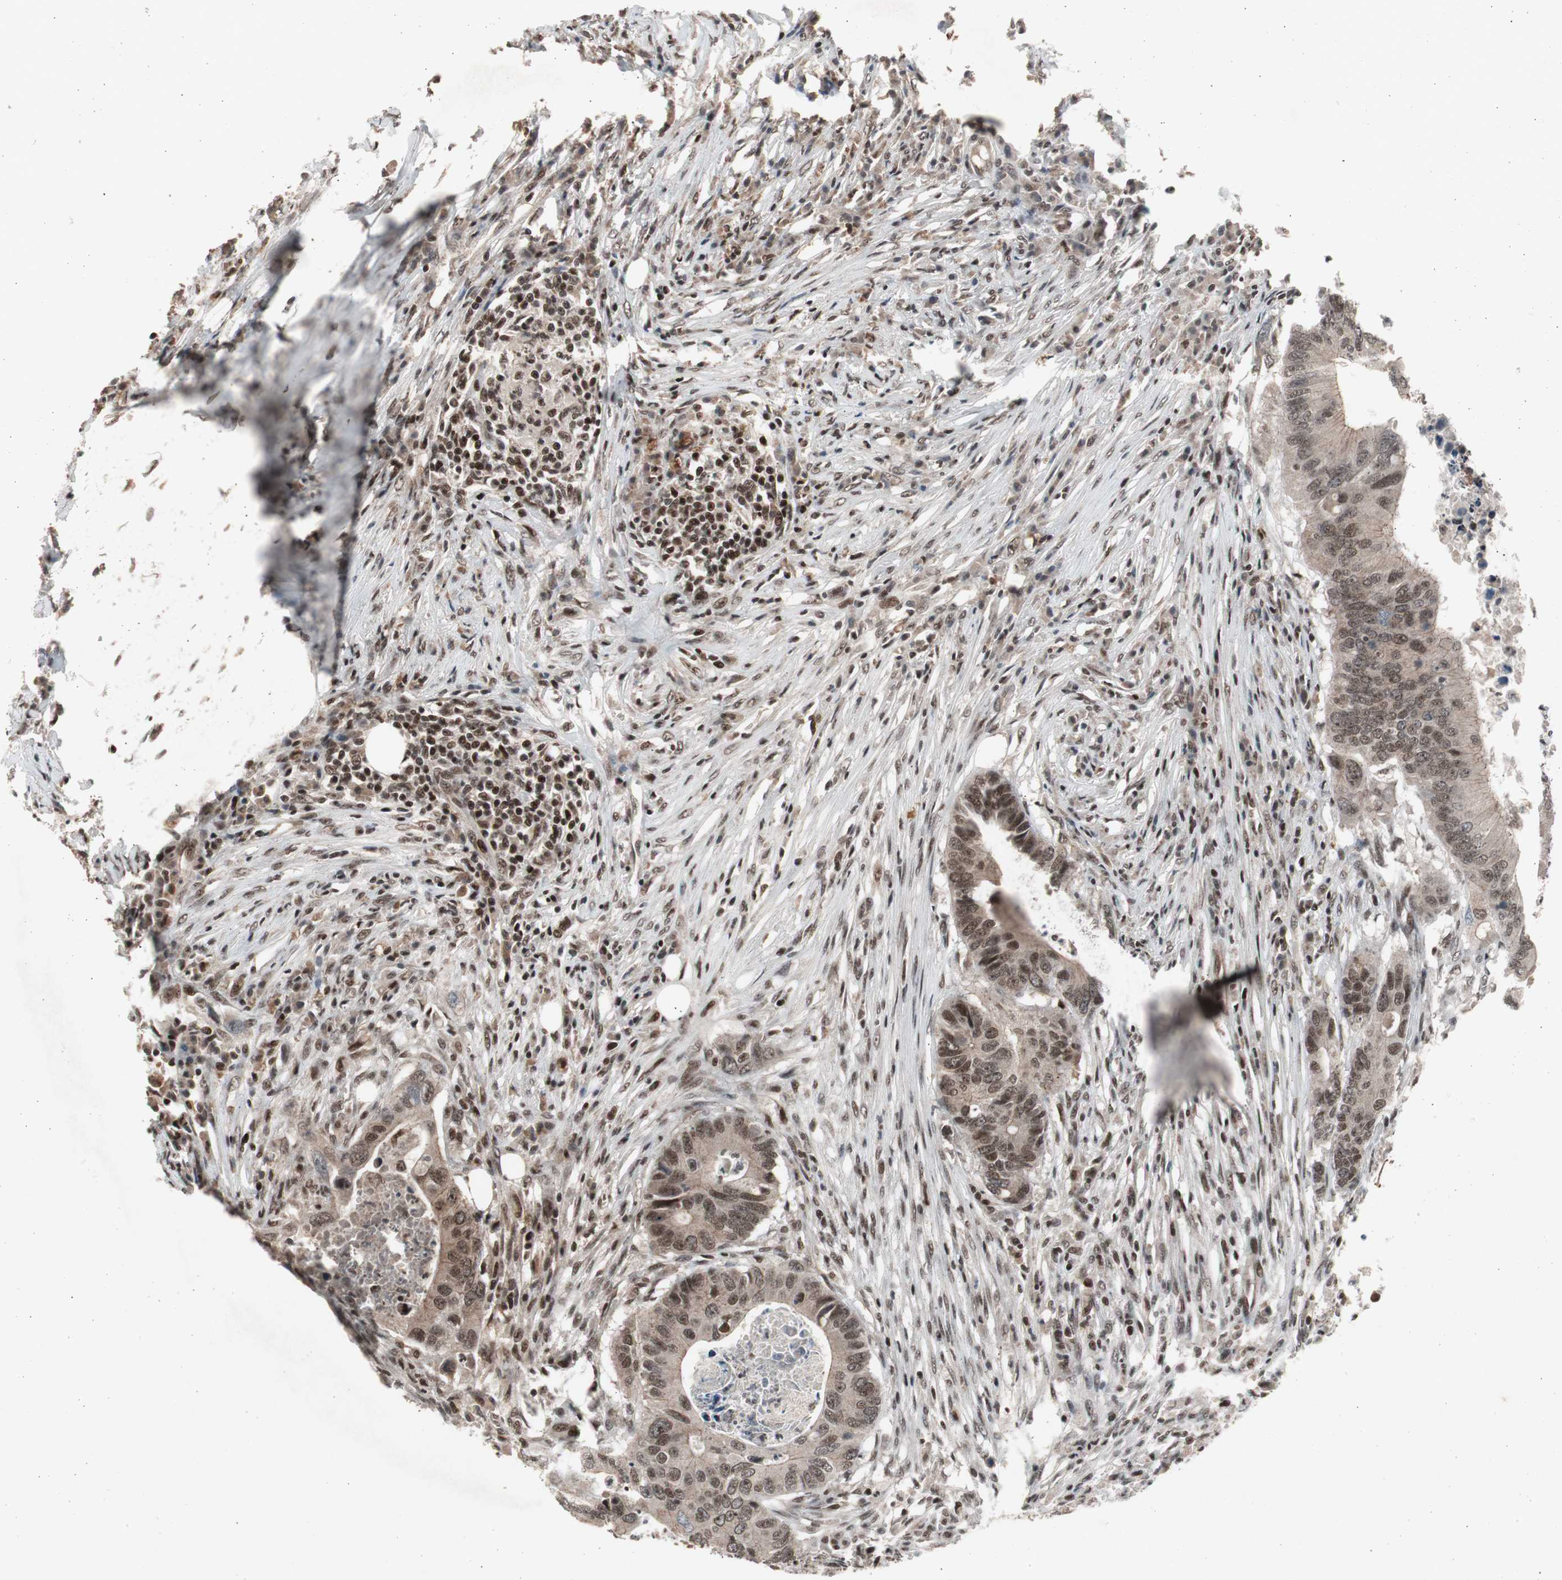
{"staining": {"intensity": "moderate", "quantity": ">75%", "location": "nuclear"}, "tissue": "colorectal cancer", "cell_type": "Tumor cells", "image_type": "cancer", "snomed": [{"axis": "morphology", "description": "Adenocarcinoma, NOS"}, {"axis": "topography", "description": "Colon"}], "caption": "An immunohistochemistry histopathology image of tumor tissue is shown. Protein staining in brown labels moderate nuclear positivity in colorectal cancer (adenocarcinoma) within tumor cells.", "gene": "RPA1", "patient": {"sex": "male", "age": 71}}